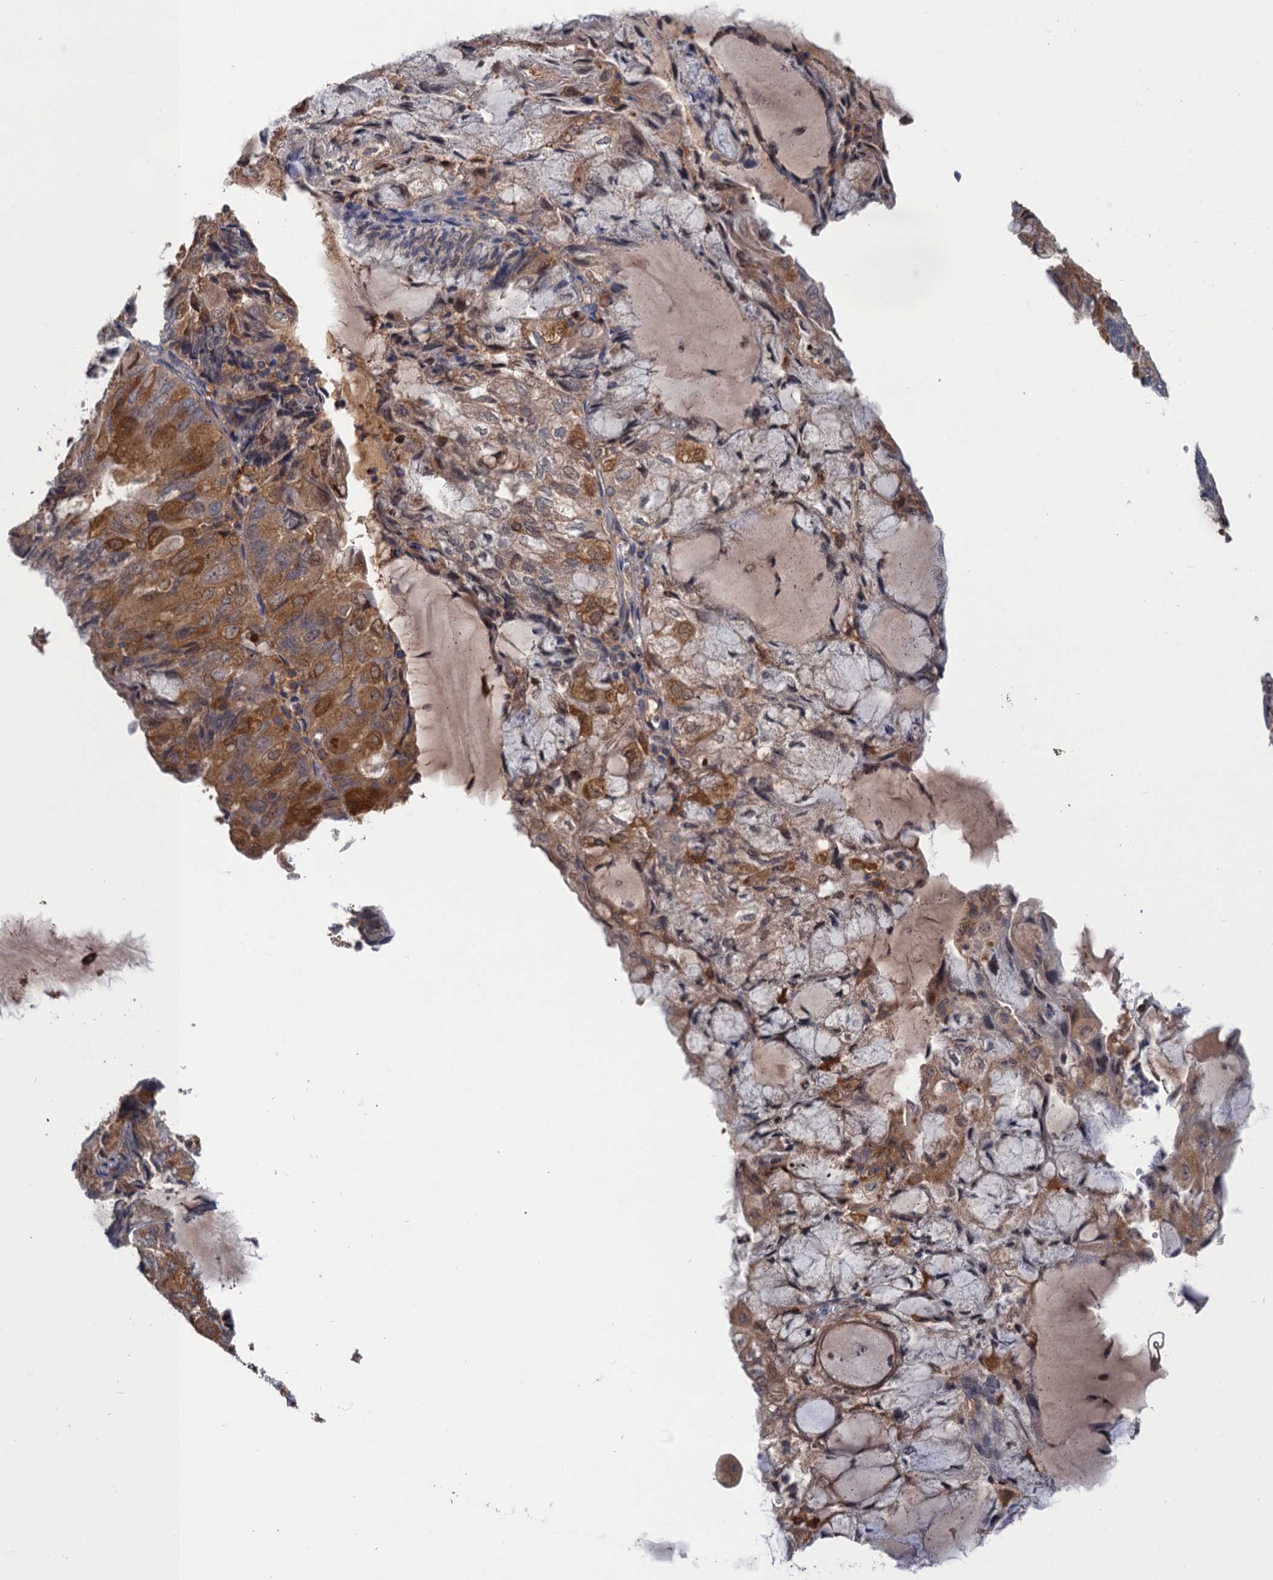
{"staining": {"intensity": "moderate", "quantity": "25%-75%", "location": "cytoplasmic/membranous"}, "tissue": "endometrial cancer", "cell_type": "Tumor cells", "image_type": "cancer", "snomed": [{"axis": "morphology", "description": "Adenocarcinoma, NOS"}, {"axis": "topography", "description": "Endometrium"}], "caption": "Immunohistochemical staining of endometrial cancer reveals medium levels of moderate cytoplasmic/membranous staining in about 25%-75% of tumor cells.", "gene": "NEK8", "patient": {"sex": "female", "age": 81}}